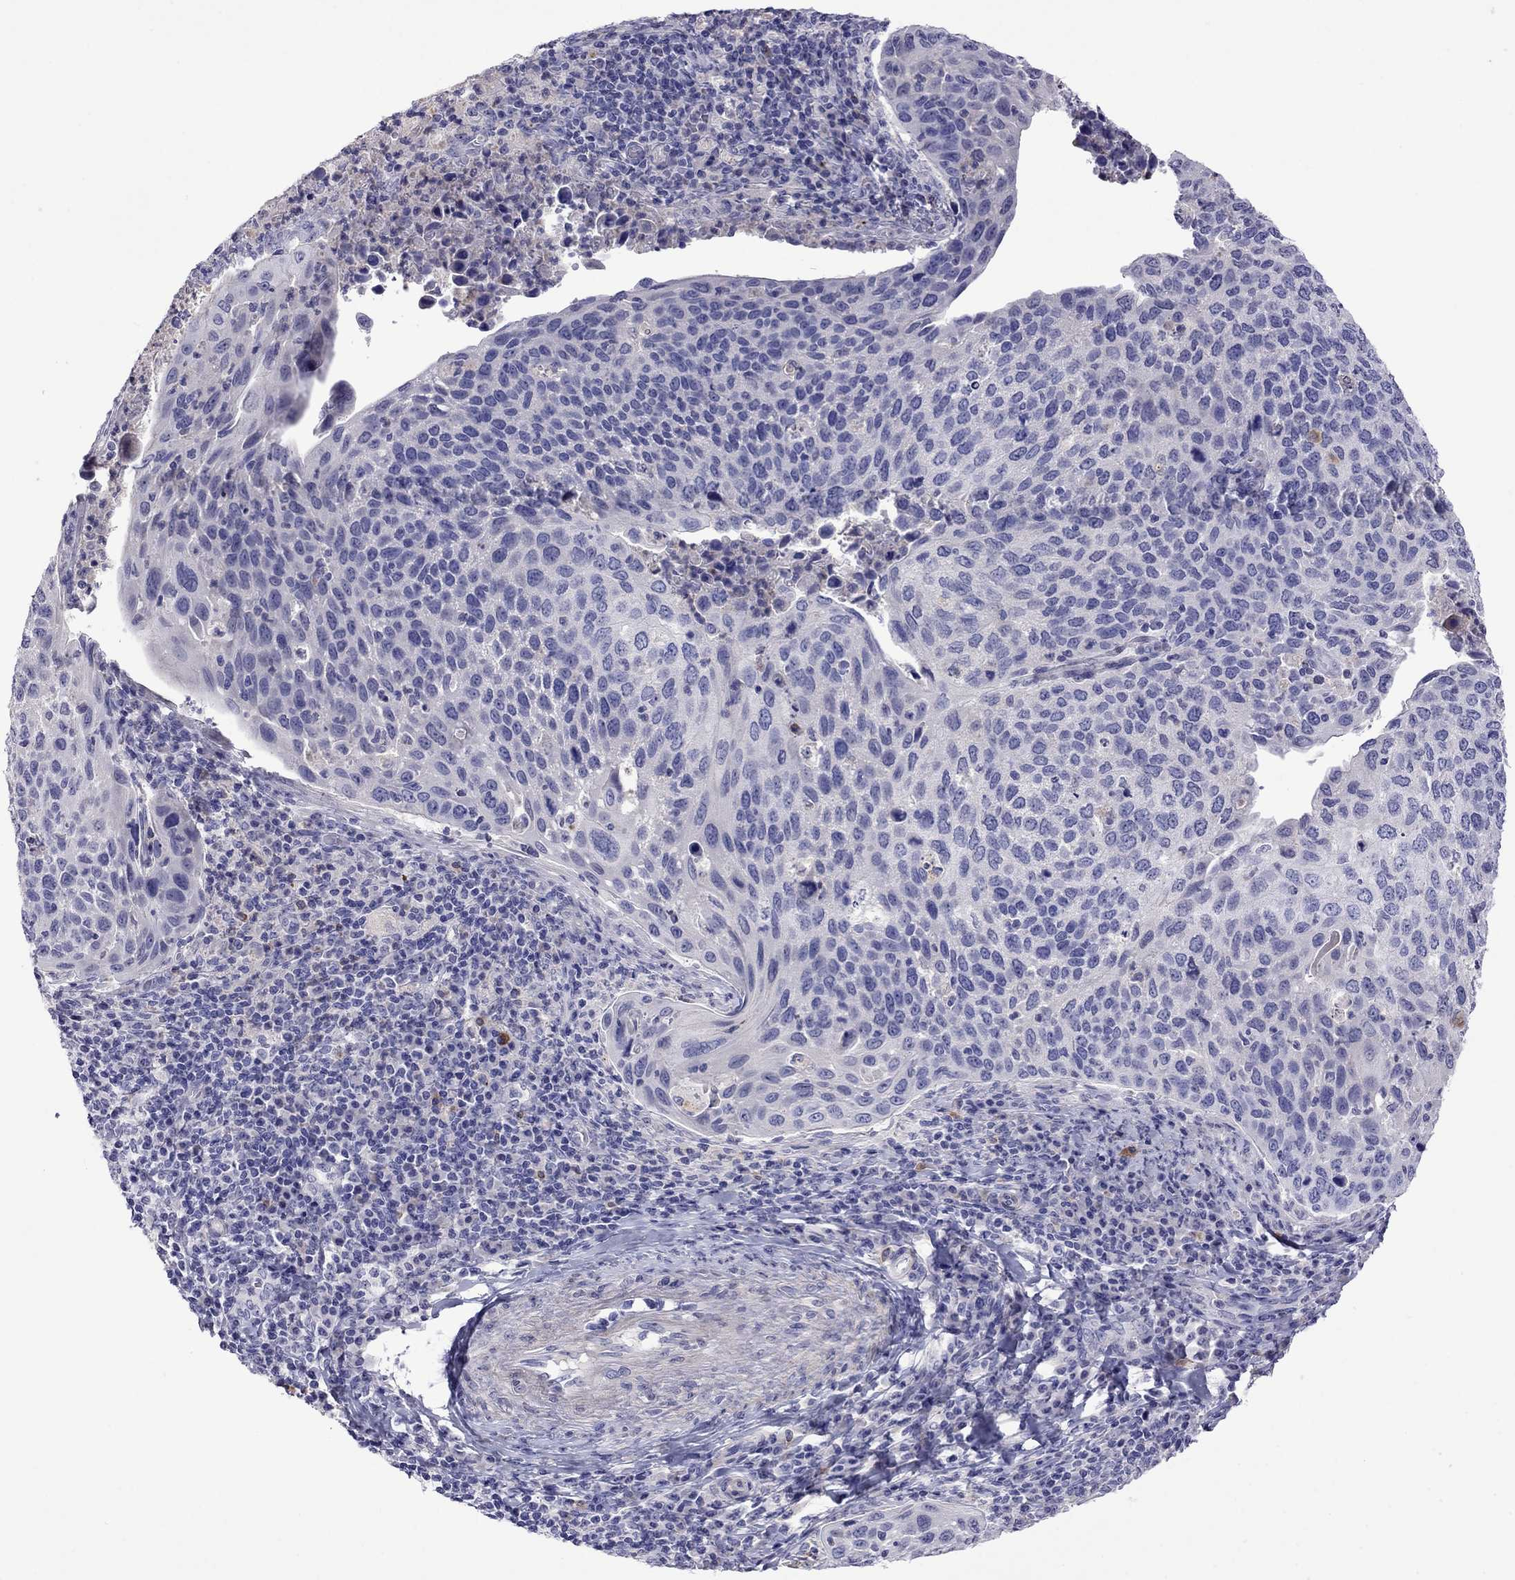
{"staining": {"intensity": "negative", "quantity": "none", "location": "none"}, "tissue": "cervical cancer", "cell_type": "Tumor cells", "image_type": "cancer", "snomed": [{"axis": "morphology", "description": "Squamous cell carcinoma, NOS"}, {"axis": "topography", "description": "Cervix"}], "caption": "There is no significant positivity in tumor cells of cervical cancer (squamous cell carcinoma).", "gene": "STAR", "patient": {"sex": "female", "age": 54}}